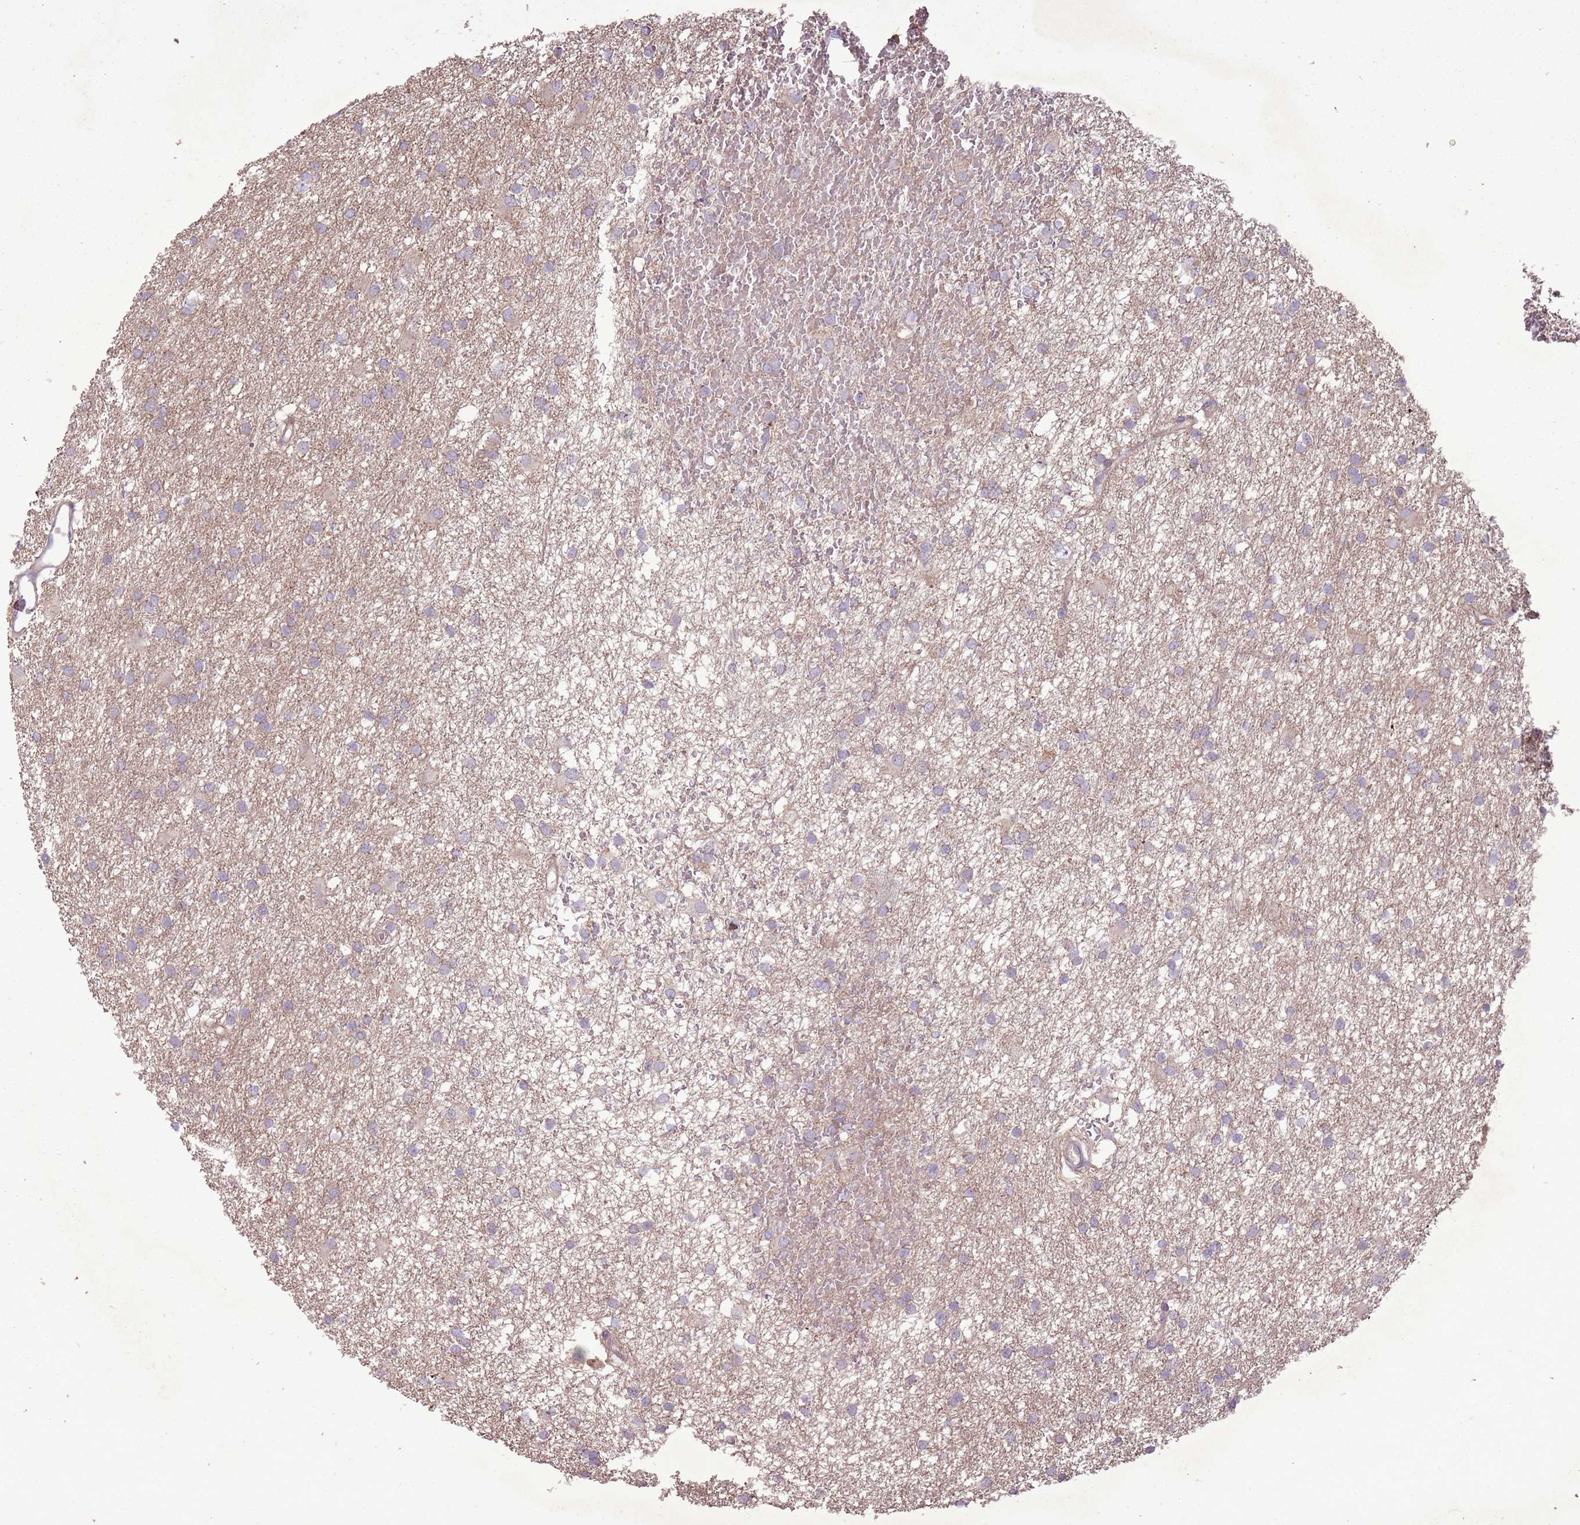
{"staining": {"intensity": "weak", "quantity": "25%-75%", "location": "cytoplasmic/membranous"}, "tissue": "glioma", "cell_type": "Tumor cells", "image_type": "cancer", "snomed": [{"axis": "morphology", "description": "Glioma, malignant, High grade"}, {"axis": "topography", "description": "Brain"}], "caption": "Immunohistochemistry (IHC) histopathology image of neoplastic tissue: human malignant high-grade glioma stained using immunohistochemistry (IHC) displays low levels of weak protein expression localized specifically in the cytoplasmic/membranous of tumor cells, appearing as a cytoplasmic/membranous brown color.", "gene": "ANKRD24", "patient": {"sex": "male", "age": 77}}